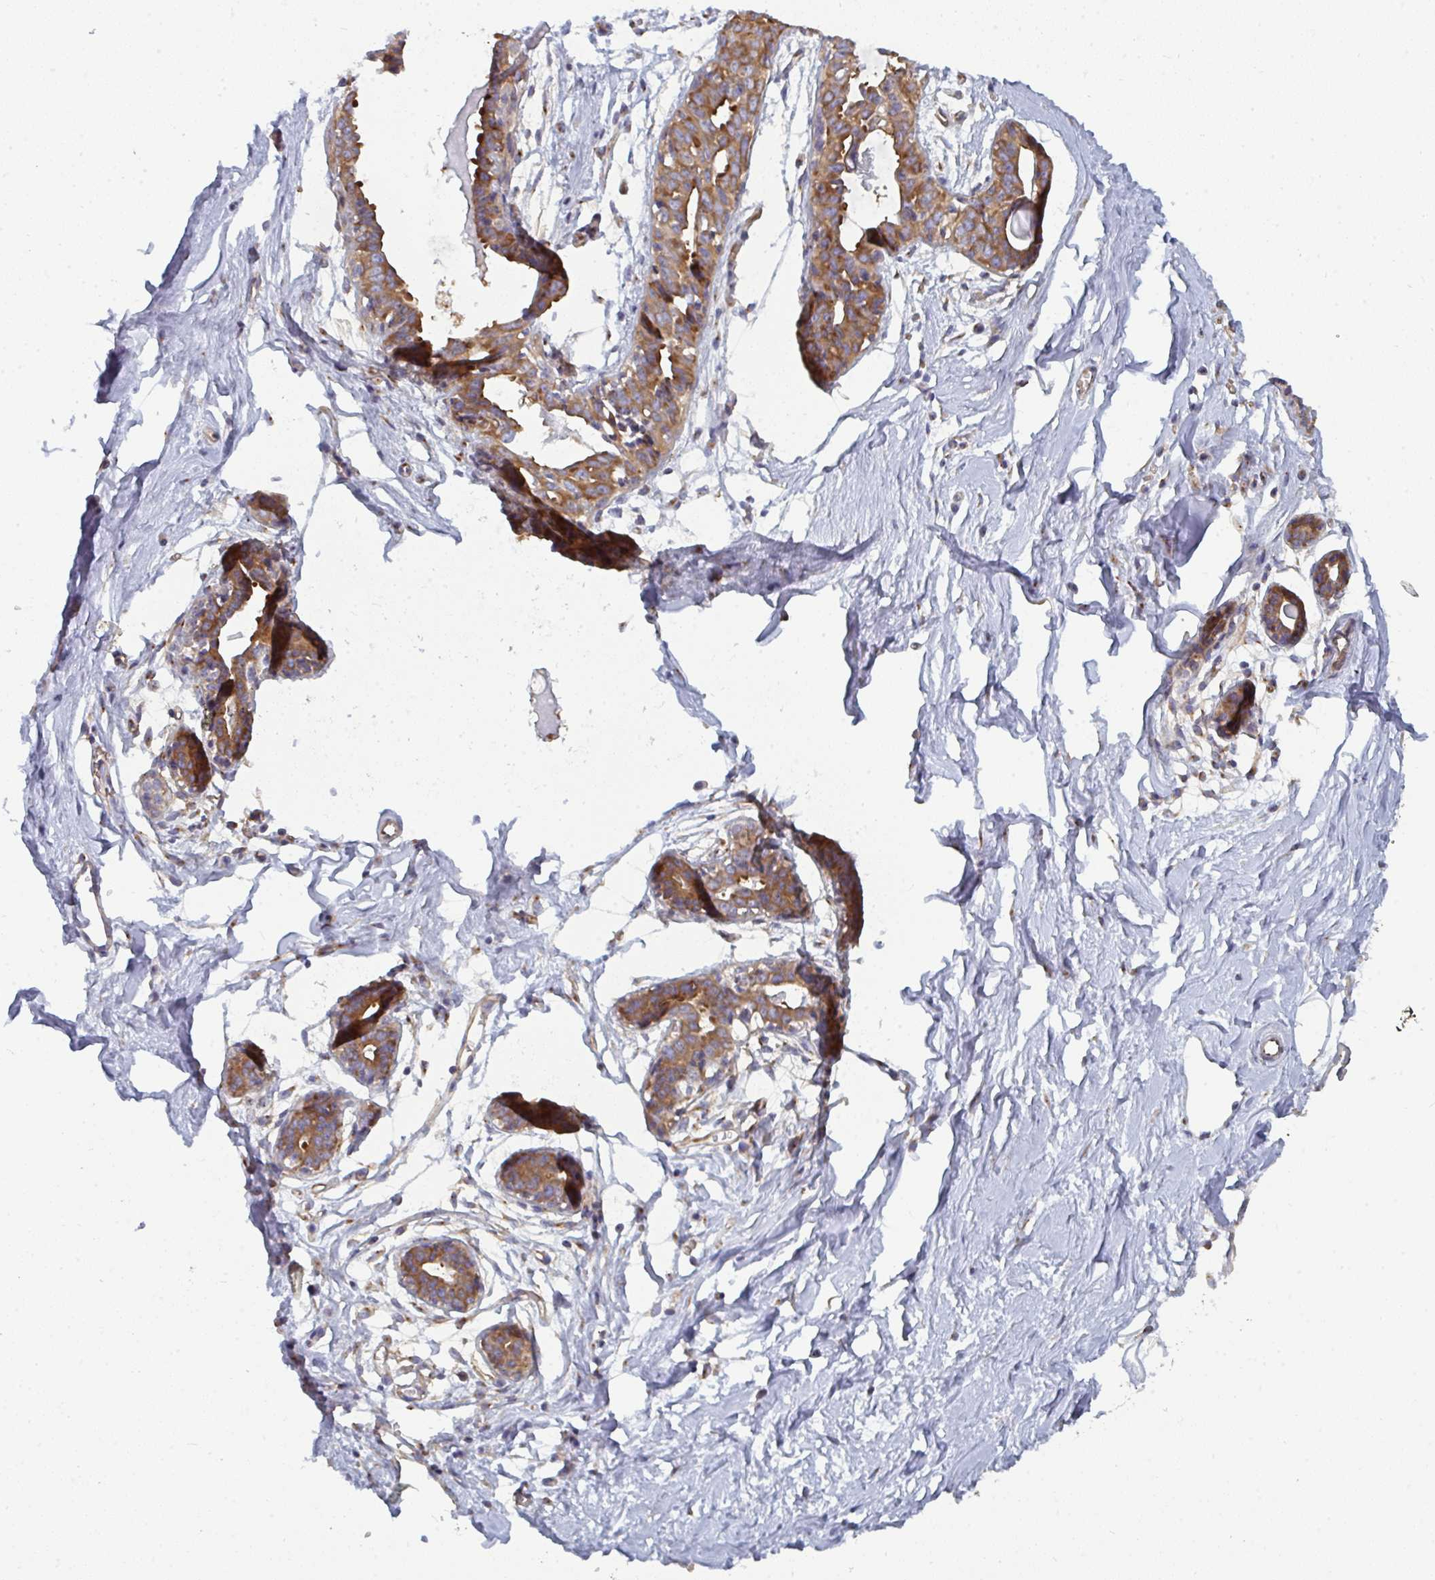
{"staining": {"intensity": "negative", "quantity": "none", "location": "none"}, "tissue": "breast", "cell_type": "Adipocytes", "image_type": "normal", "snomed": [{"axis": "morphology", "description": "Normal tissue, NOS"}, {"axis": "topography", "description": "Breast"}], "caption": "Benign breast was stained to show a protein in brown. There is no significant staining in adipocytes.", "gene": "DYNC1I2", "patient": {"sex": "female", "age": 45}}